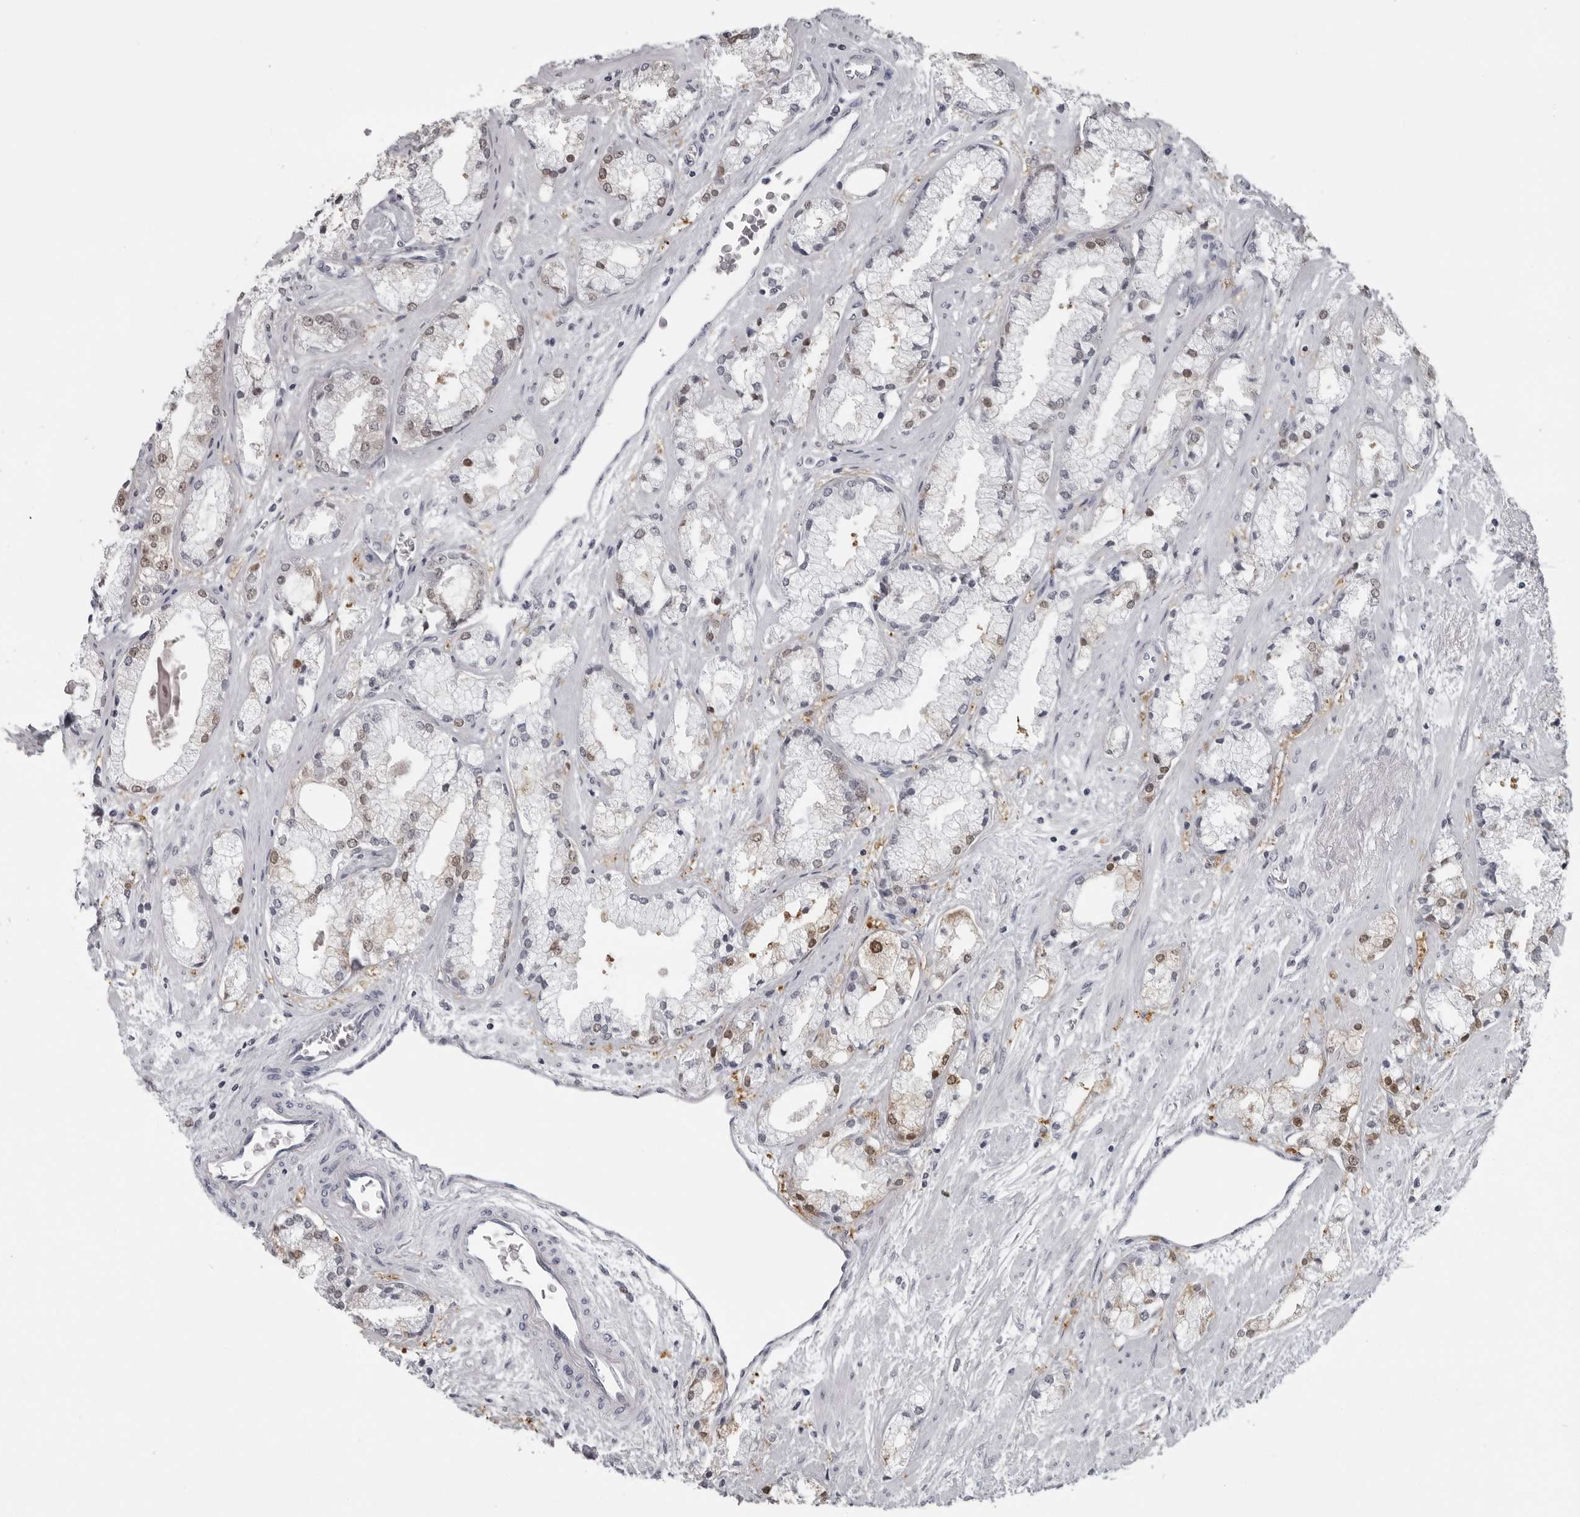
{"staining": {"intensity": "weak", "quantity": "<25%", "location": "cytoplasmic/membranous,nuclear"}, "tissue": "prostate cancer", "cell_type": "Tumor cells", "image_type": "cancer", "snomed": [{"axis": "morphology", "description": "Adenocarcinoma, High grade"}, {"axis": "topography", "description": "Prostate"}], "caption": "Prostate cancer (adenocarcinoma (high-grade)) stained for a protein using IHC exhibits no expression tumor cells.", "gene": "LZIC", "patient": {"sex": "male", "age": 50}}